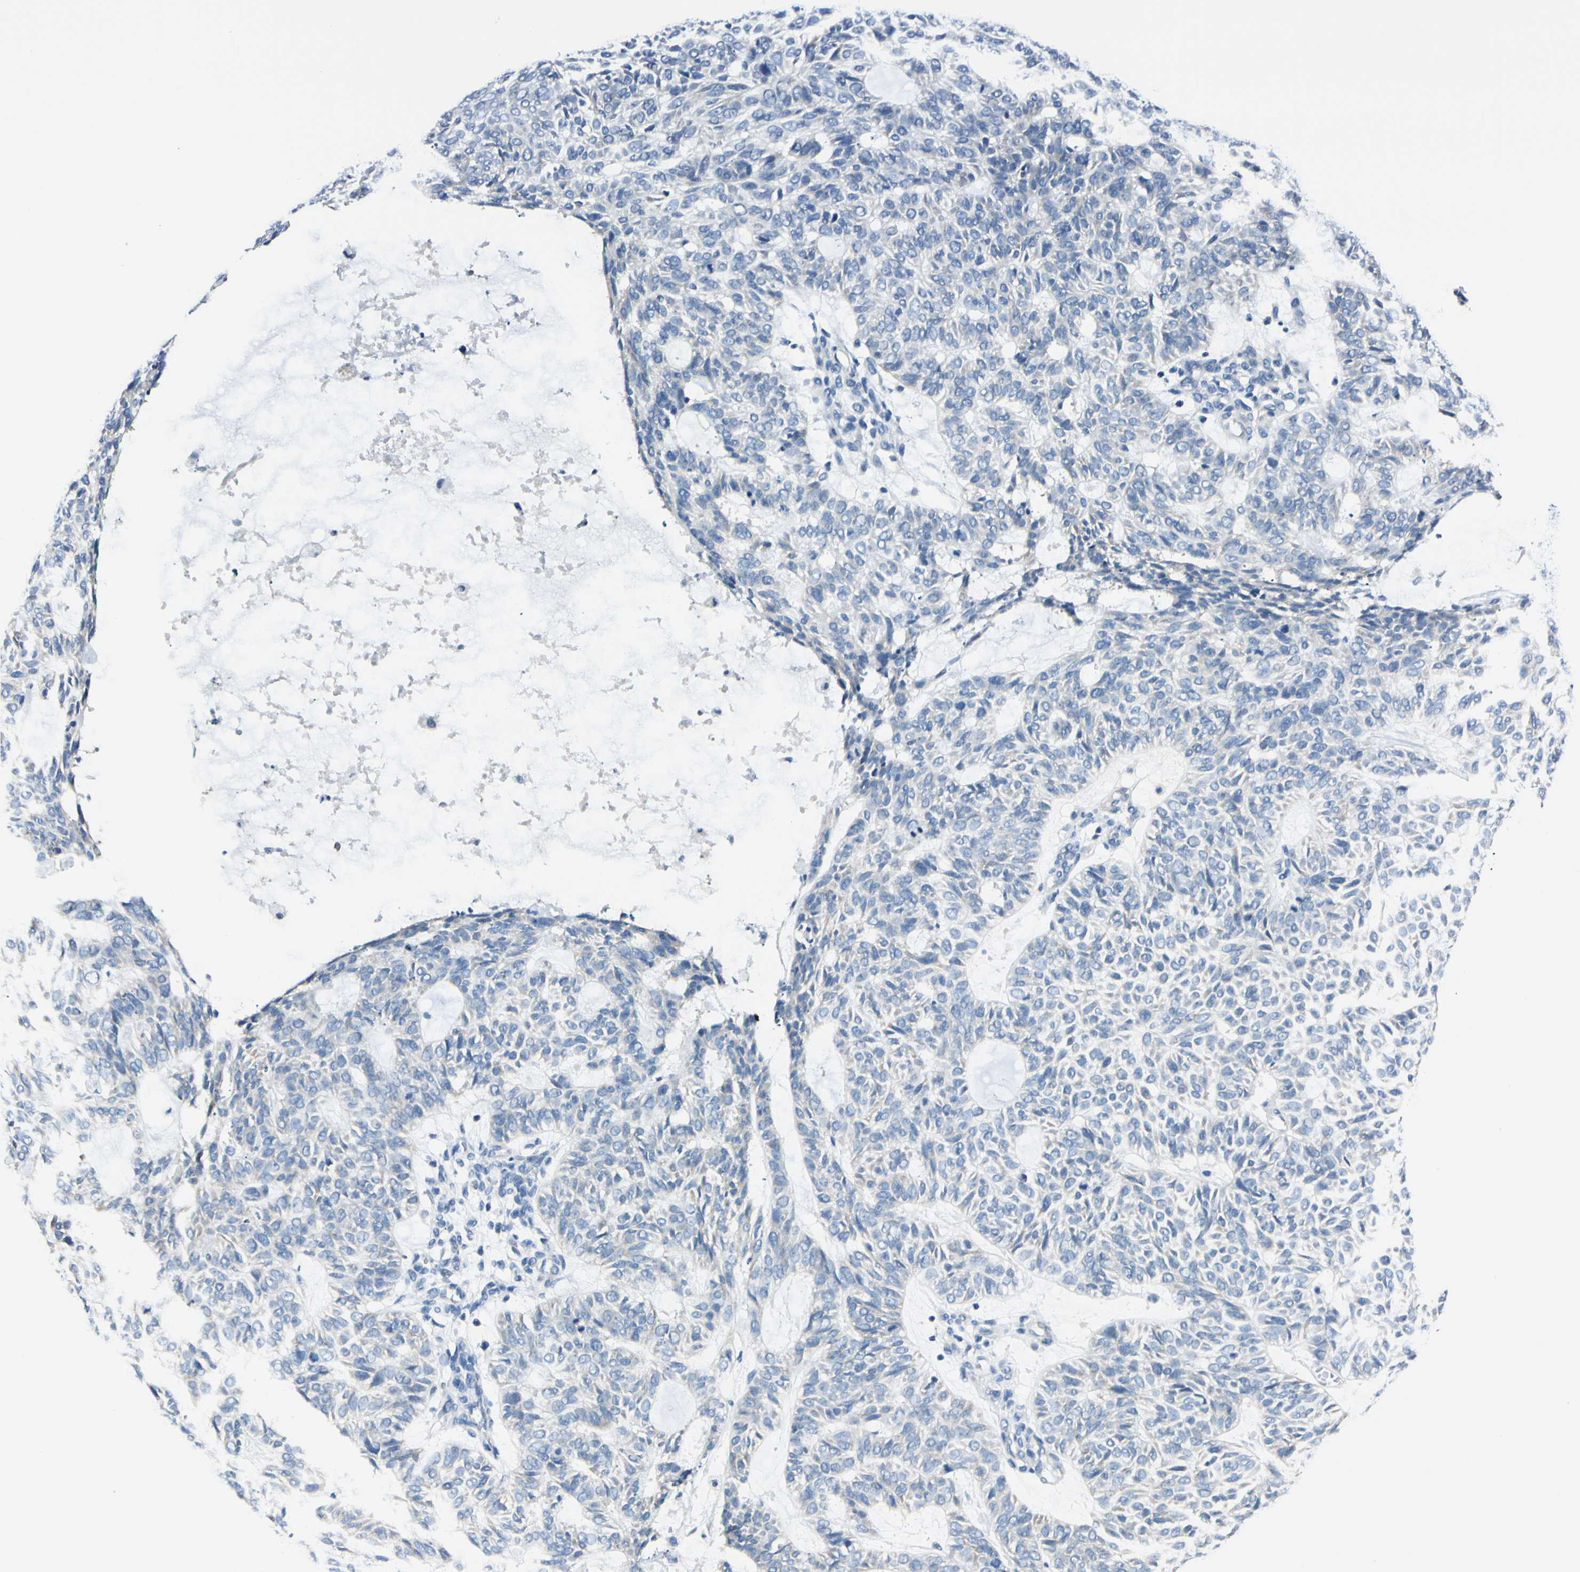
{"staining": {"intensity": "negative", "quantity": "none", "location": "none"}, "tissue": "skin cancer", "cell_type": "Tumor cells", "image_type": "cancer", "snomed": [{"axis": "morphology", "description": "Basal cell carcinoma"}, {"axis": "topography", "description": "Skin"}], "caption": "Micrograph shows no protein expression in tumor cells of skin cancer tissue.", "gene": "PEBP1", "patient": {"sex": "male", "age": 87}}